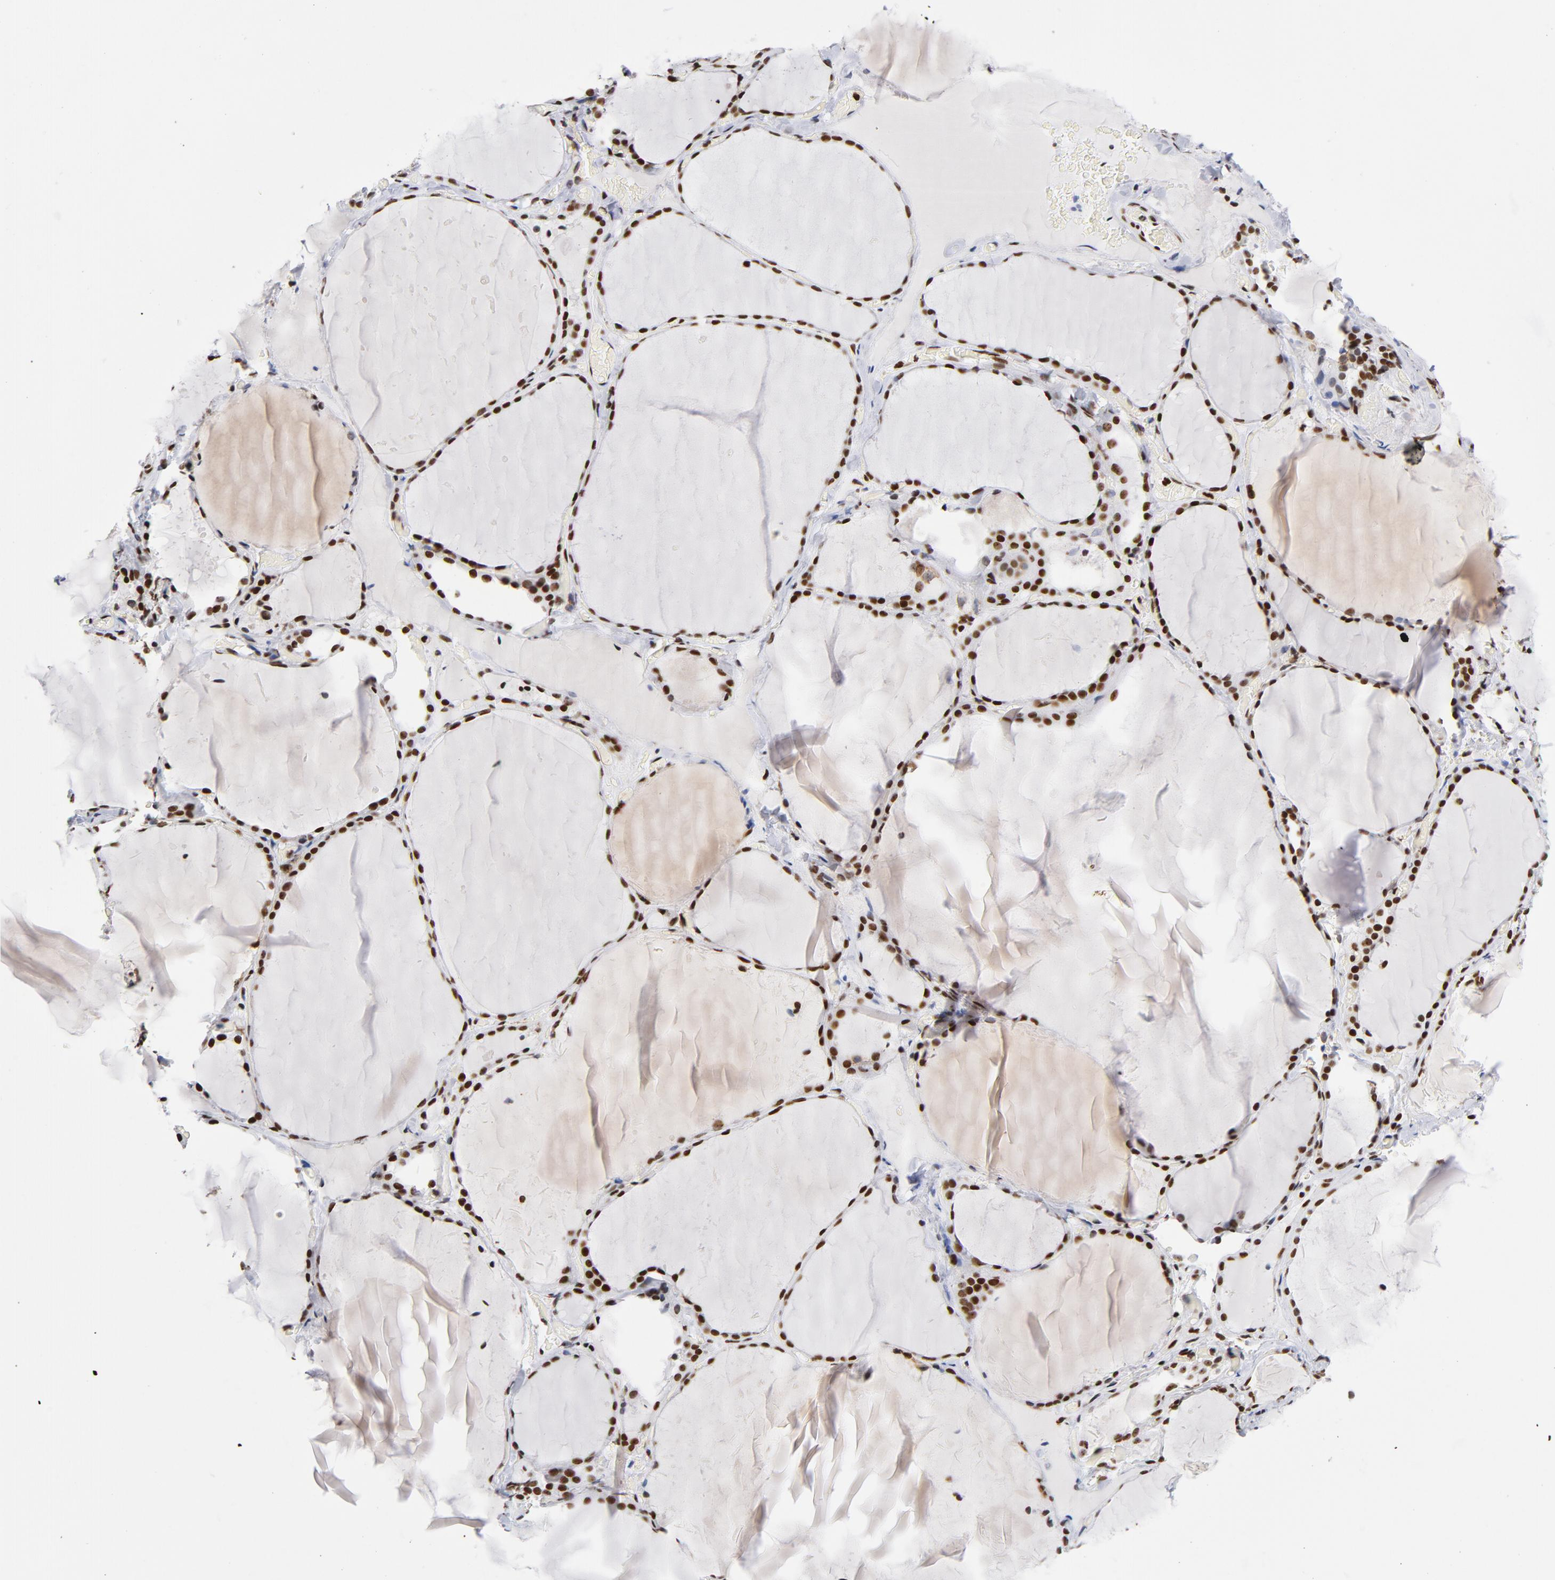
{"staining": {"intensity": "strong", "quantity": ">75%", "location": "nuclear"}, "tissue": "thyroid gland", "cell_type": "Glandular cells", "image_type": "normal", "snomed": [{"axis": "morphology", "description": "Normal tissue, NOS"}, {"axis": "topography", "description": "Thyroid gland"}], "caption": "Immunohistochemistry (IHC) staining of unremarkable thyroid gland, which displays high levels of strong nuclear expression in about >75% of glandular cells indicating strong nuclear protein staining. The staining was performed using DAB (3,3'-diaminobenzidine) (brown) for protein detection and nuclei were counterstained in hematoxylin (blue).", "gene": "TOP2B", "patient": {"sex": "female", "age": 22}}